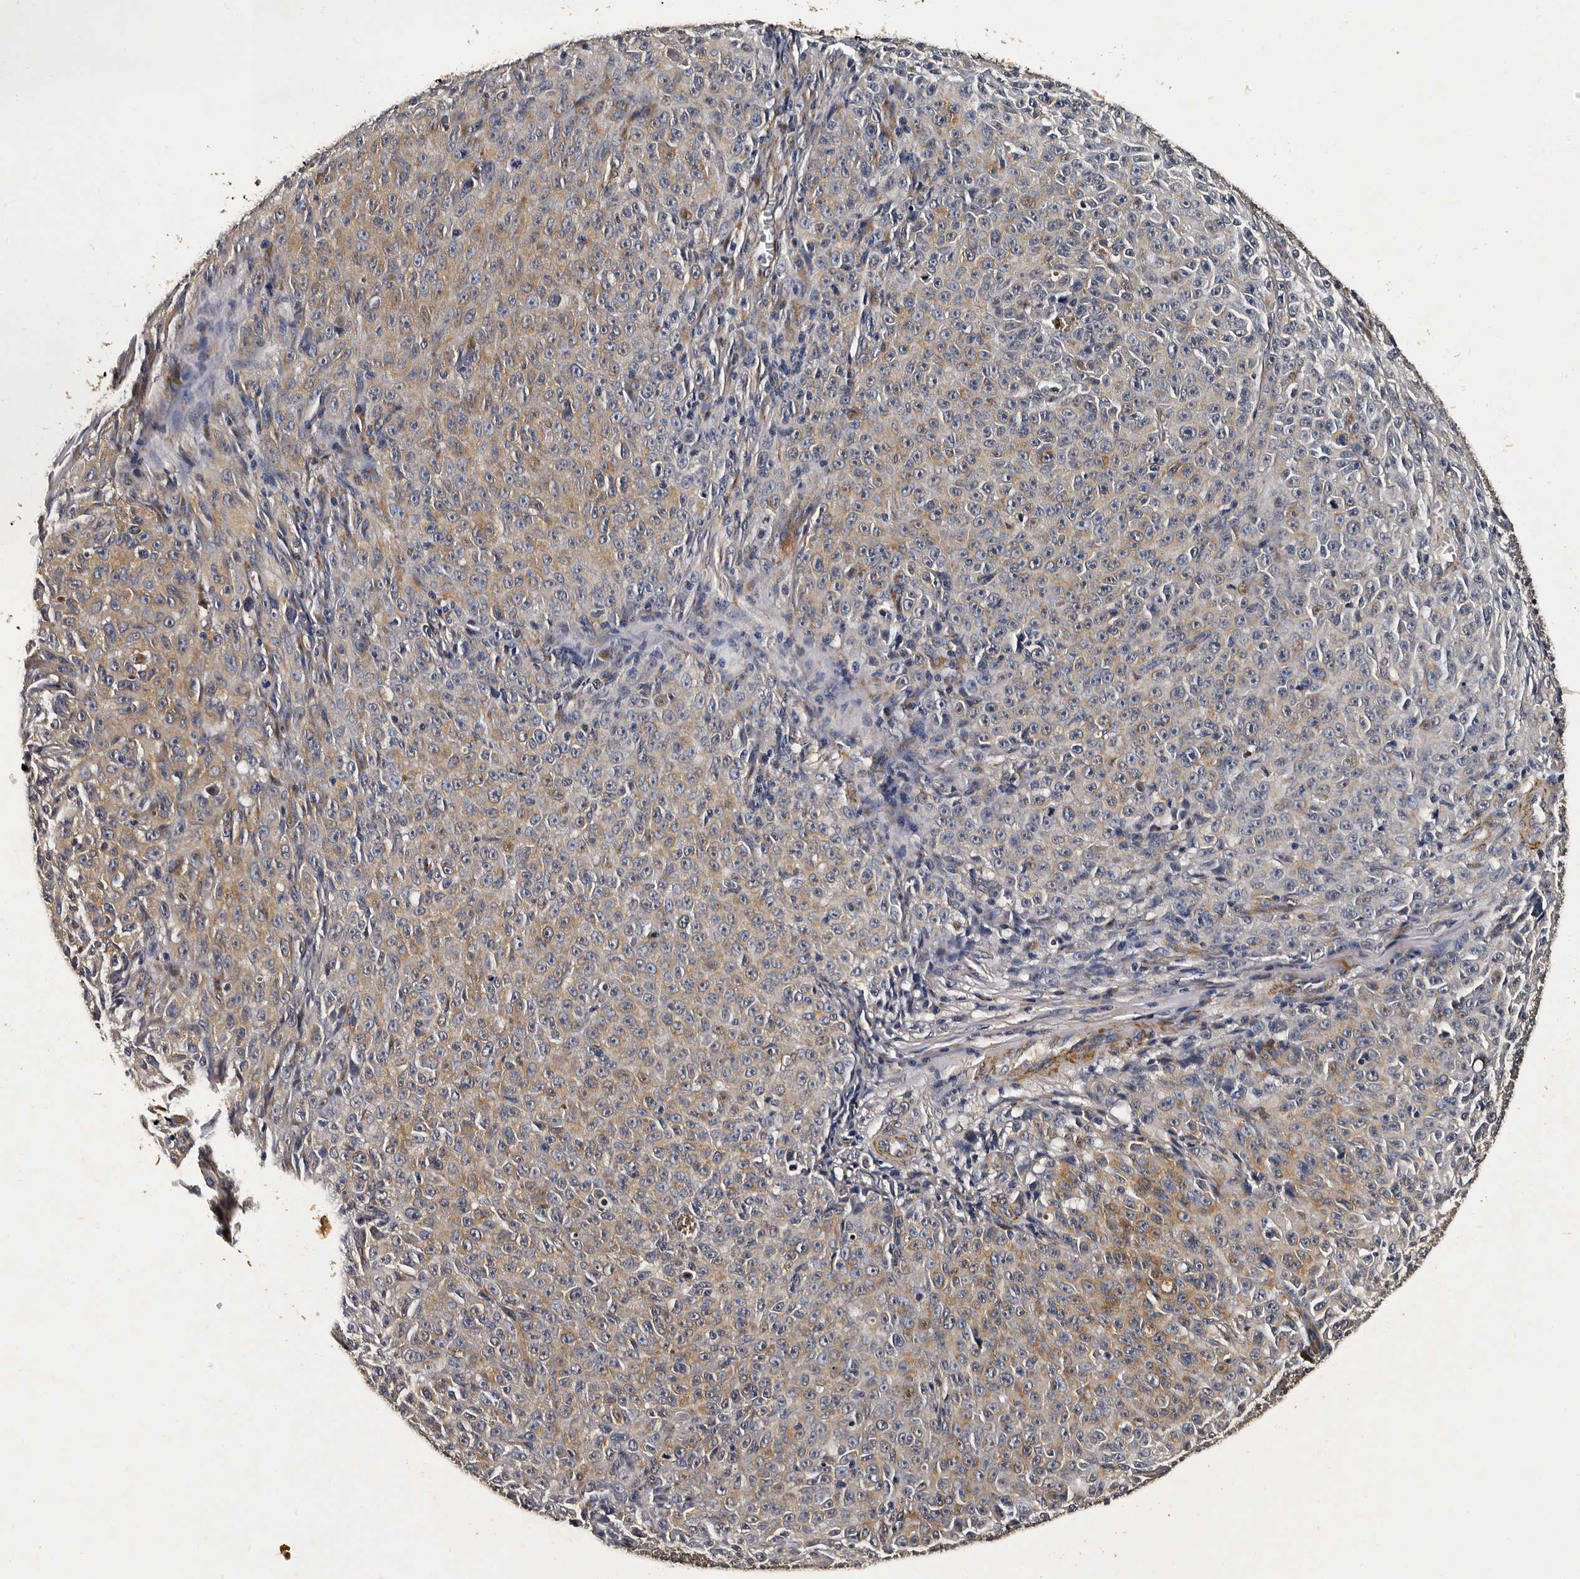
{"staining": {"intensity": "weak", "quantity": "25%-75%", "location": "cytoplasmic/membranous"}, "tissue": "melanoma", "cell_type": "Tumor cells", "image_type": "cancer", "snomed": [{"axis": "morphology", "description": "Malignant melanoma, NOS"}, {"axis": "topography", "description": "Skin"}], "caption": "A photomicrograph showing weak cytoplasmic/membranous staining in approximately 25%-75% of tumor cells in malignant melanoma, as visualized by brown immunohistochemical staining.", "gene": "CPNE3", "patient": {"sex": "female", "age": 82}}